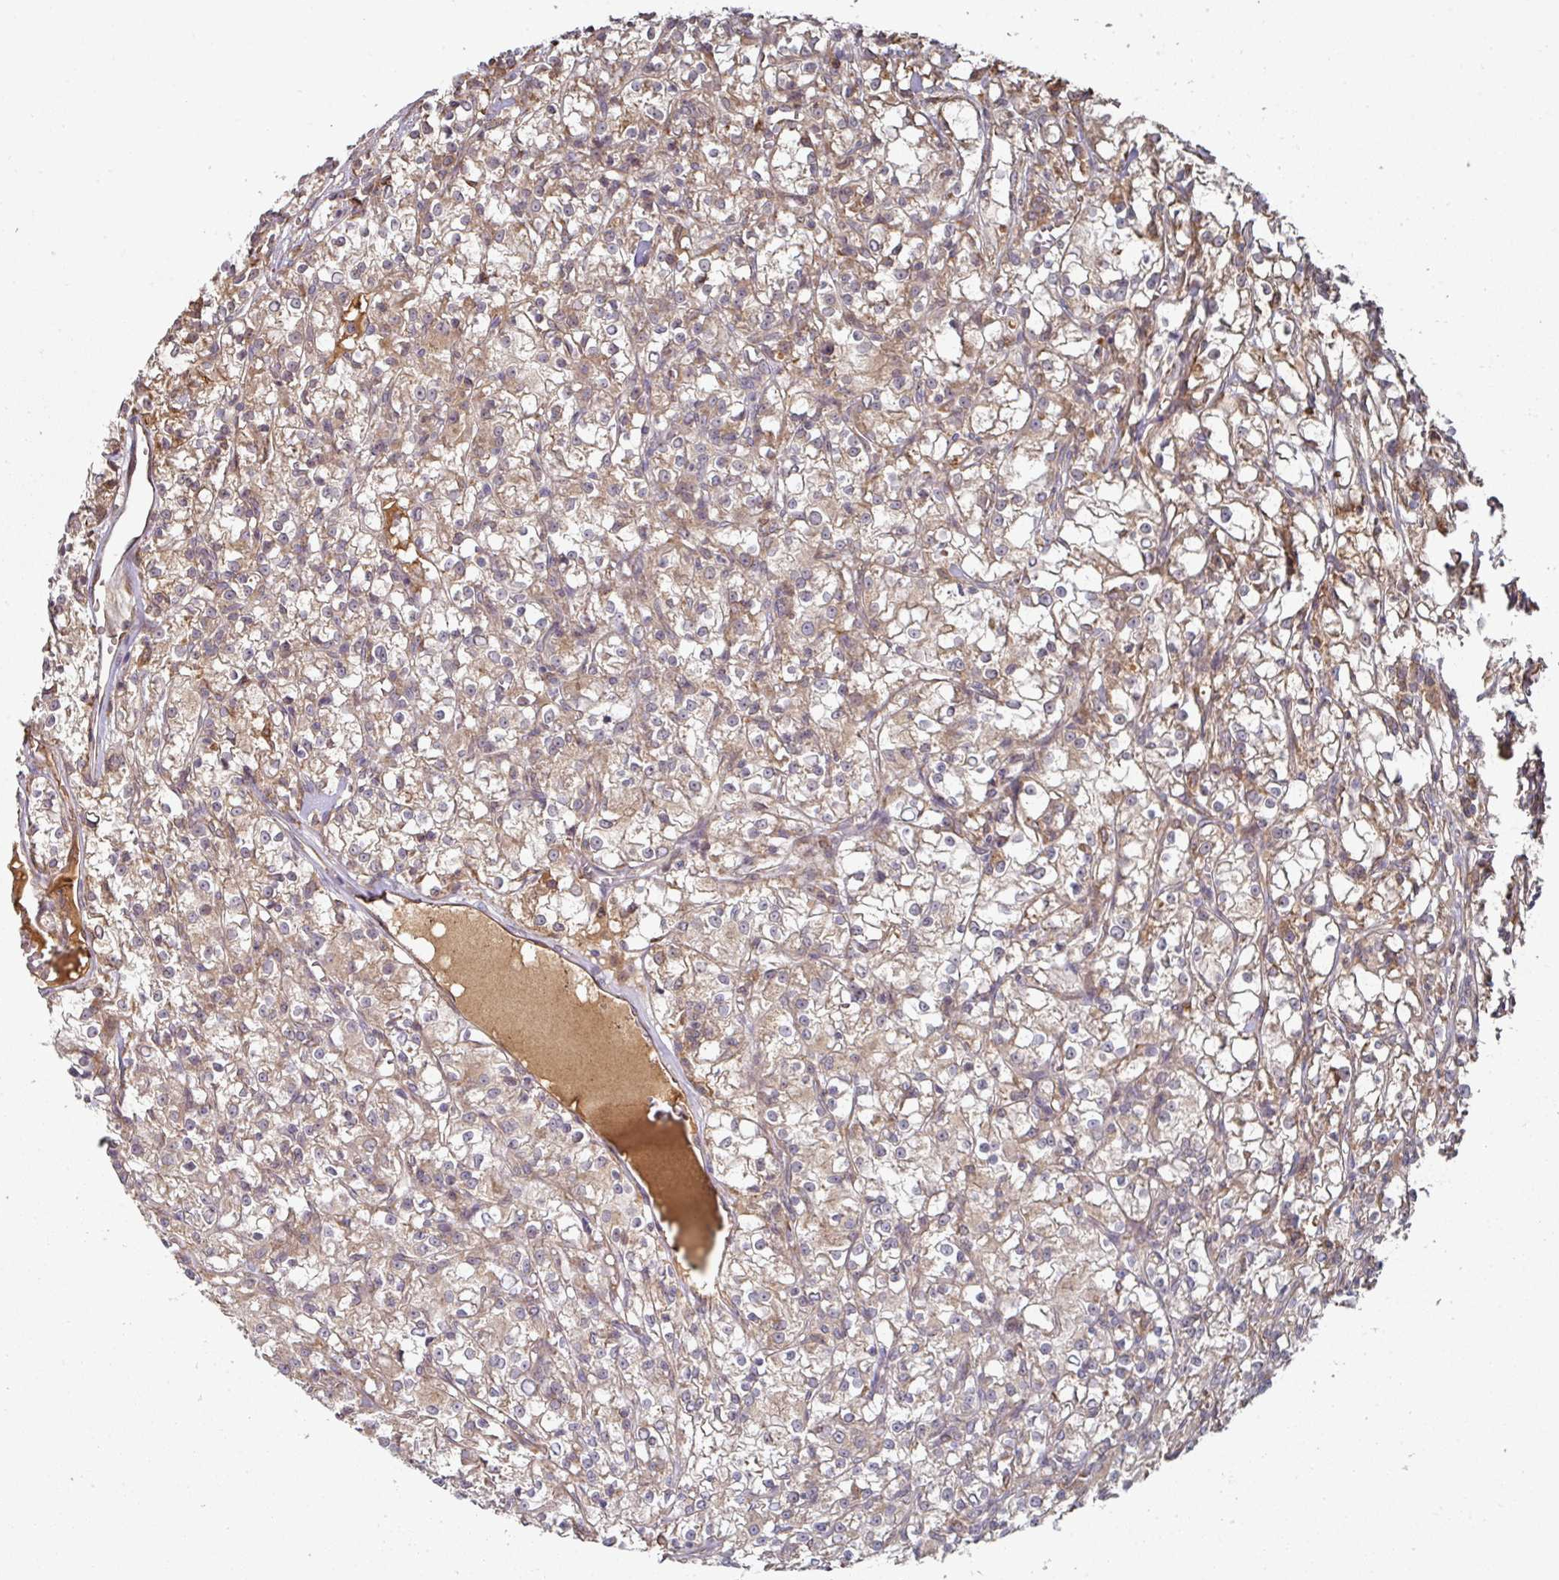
{"staining": {"intensity": "weak", "quantity": "25%-75%", "location": "cytoplasmic/membranous"}, "tissue": "renal cancer", "cell_type": "Tumor cells", "image_type": "cancer", "snomed": [{"axis": "morphology", "description": "Adenocarcinoma, NOS"}, {"axis": "topography", "description": "Kidney"}], "caption": "Immunohistochemistry (IHC) (DAB (3,3'-diaminobenzidine)) staining of adenocarcinoma (renal) shows weak cytoplasmic/membranous protein expression in about 25%-75% of tumor cells. (brown staining indicates protein expression, while blue staining denotes nuclei).", "gene": "CEP95", "patient": {"sex": "female", "age": 59}}